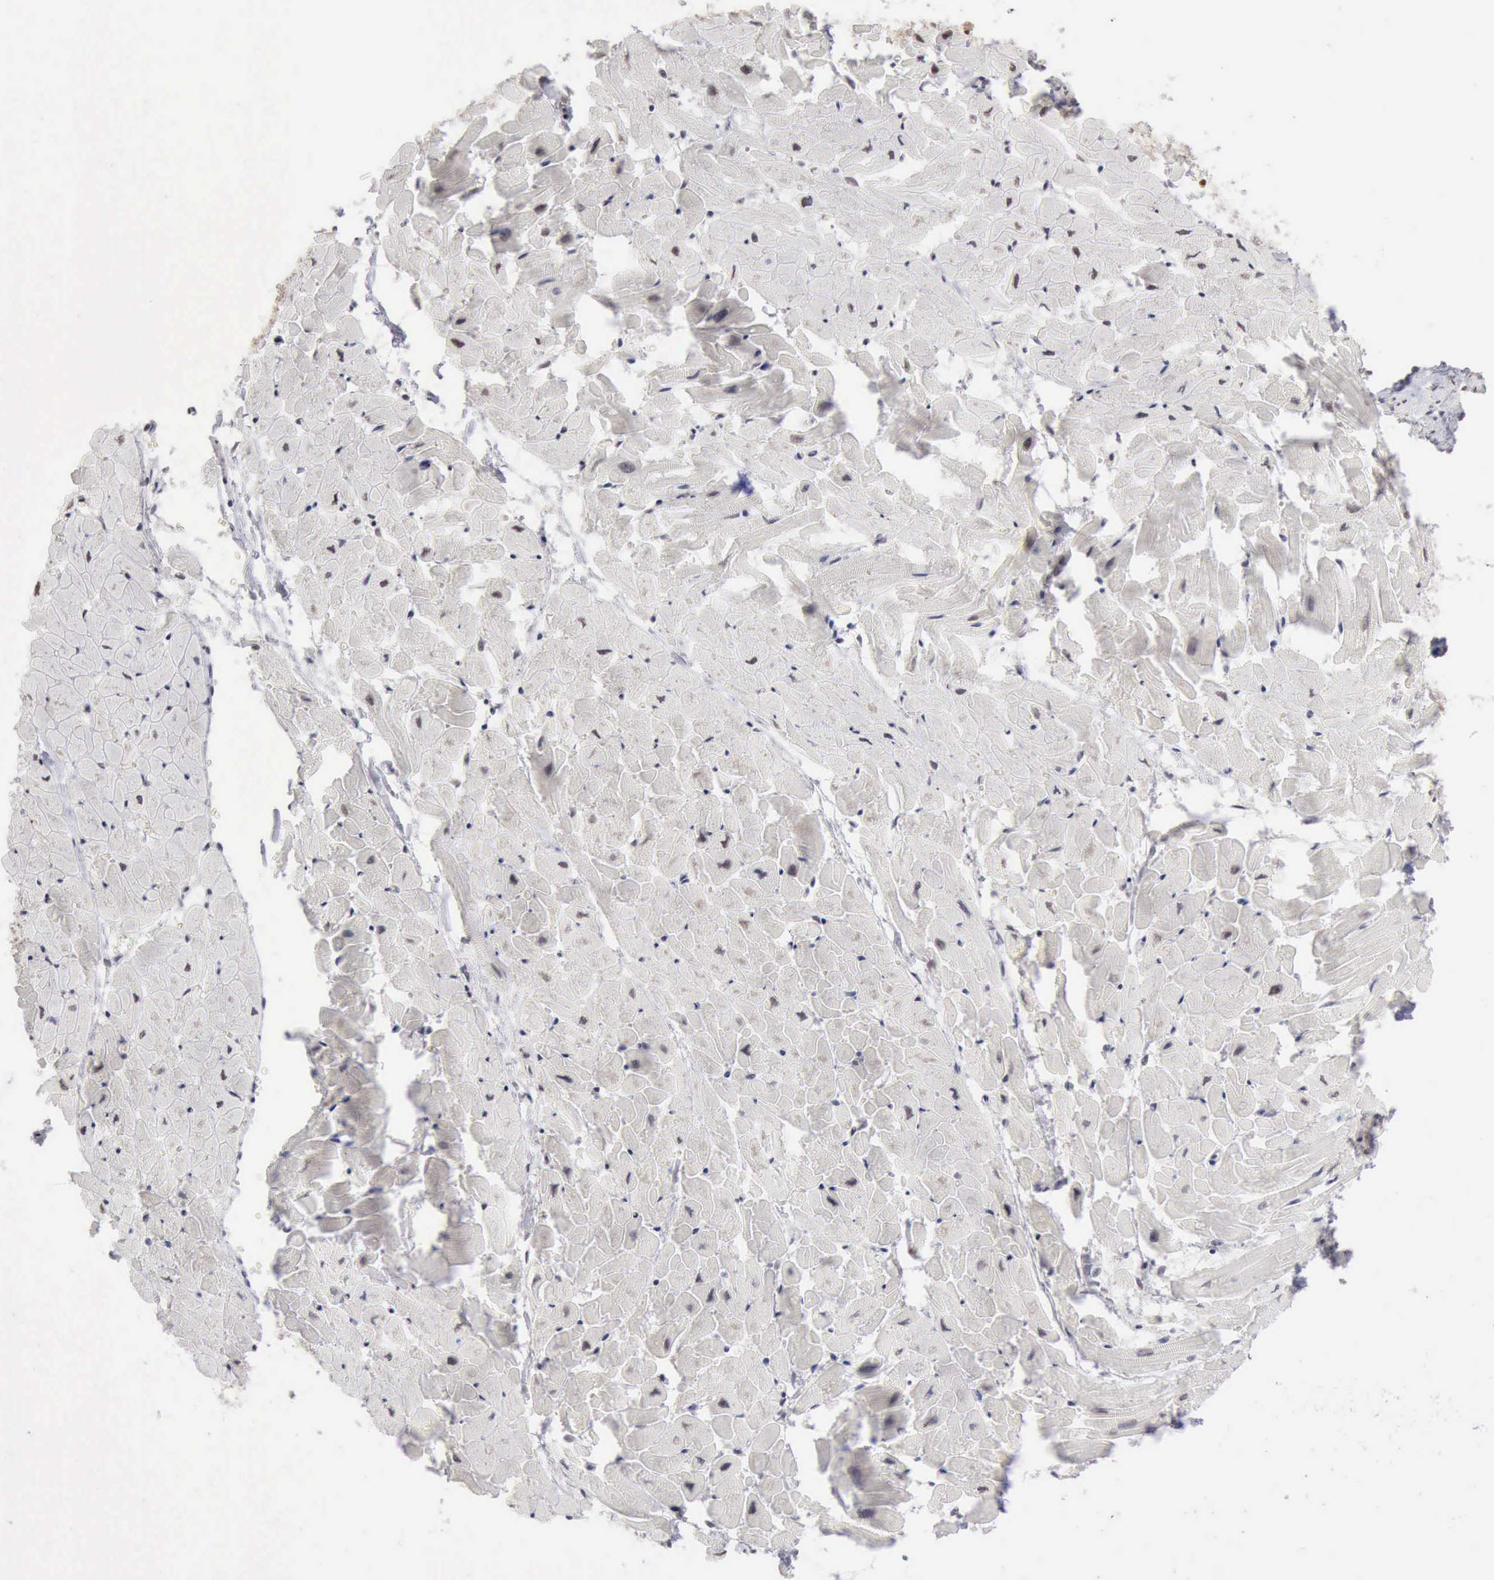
{"staining": {"intensity": "weak", "quantity": "<25%", "location": "nuclear"}, "tissue": "heart muscle", "cell_type": "Cardiomyocytes", "image_type": "normal", "snomed": [{"axis": "morphology", "description": "Normal tissue, NOS"}, {"axis": "topography", "description": "Heart"}], "caption": "Immunohistochemistry of normal heart muscle shows no positivity in cardiomyocytes. (Immunohistochemistry, brightfield microscopy, high magnification).", "gene": "TAF1", "patient": {"sex": "female", "age": 19}}